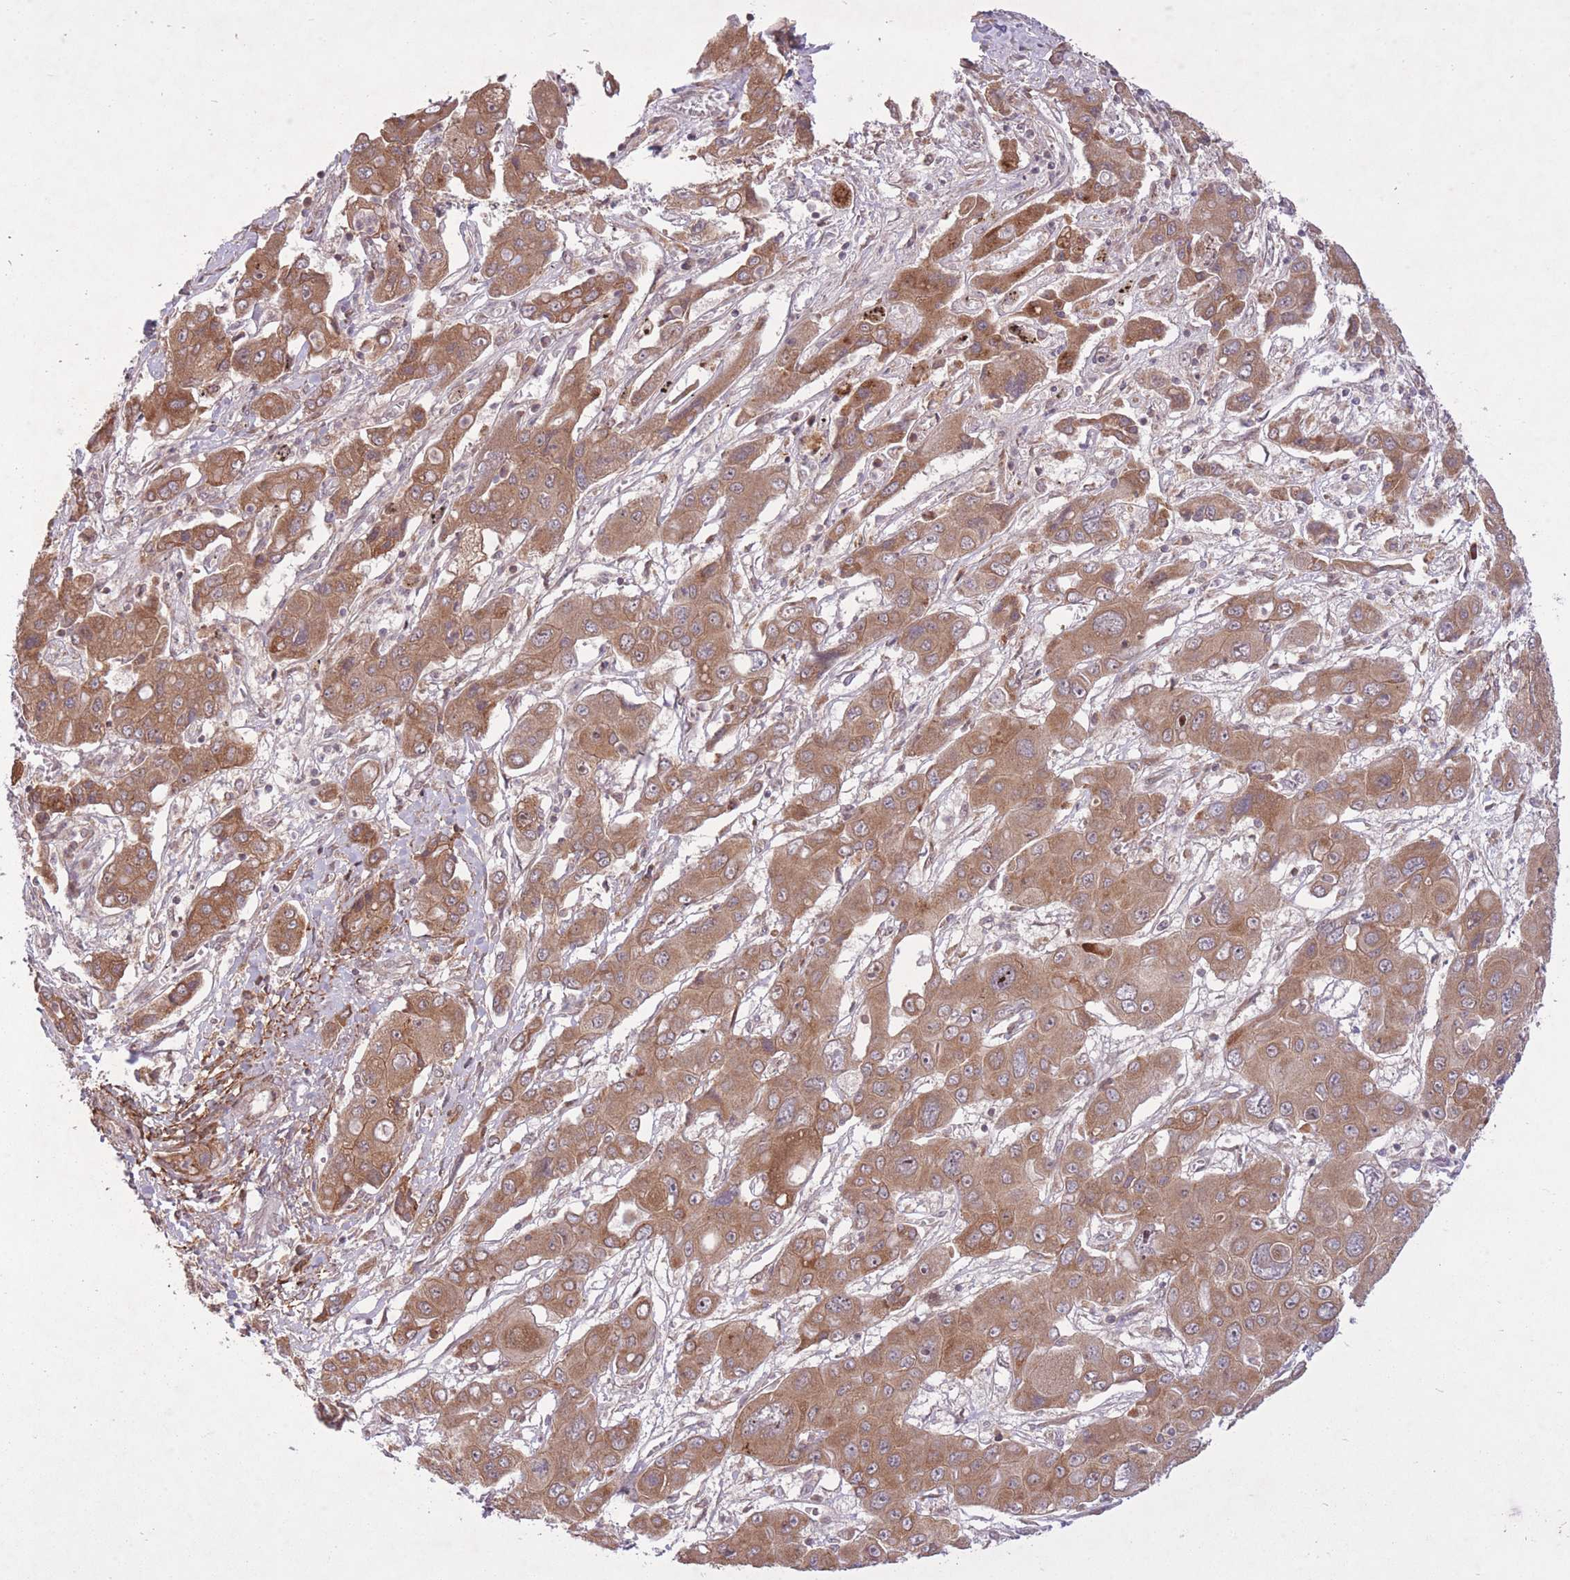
{"staining": {"intensity": "moderate", "quantity": ">75%", "location": "cytoplasmic/membranous"}, "tissue": "liver cancer", "cell_type": "Tumor cells", "image_type": "cancer", "snomed": [{"axis": "morphology", "description": "Cholangiocarcinoma"}, {"axis": "topography", "description": "Liver"}], "caption": "Immunohistochemistry (IHC) image of neoplastic tissue: human liver cancer stained using immunohistochemistry displays medium levels of moderate protein expression localized specifically in the cytoplasmic/membranous of tumor cells, appearing as a cytoplasmic/membranous brown color.", "gene": "ZNF391", "patient": {"sex": "male", "age": 67}}